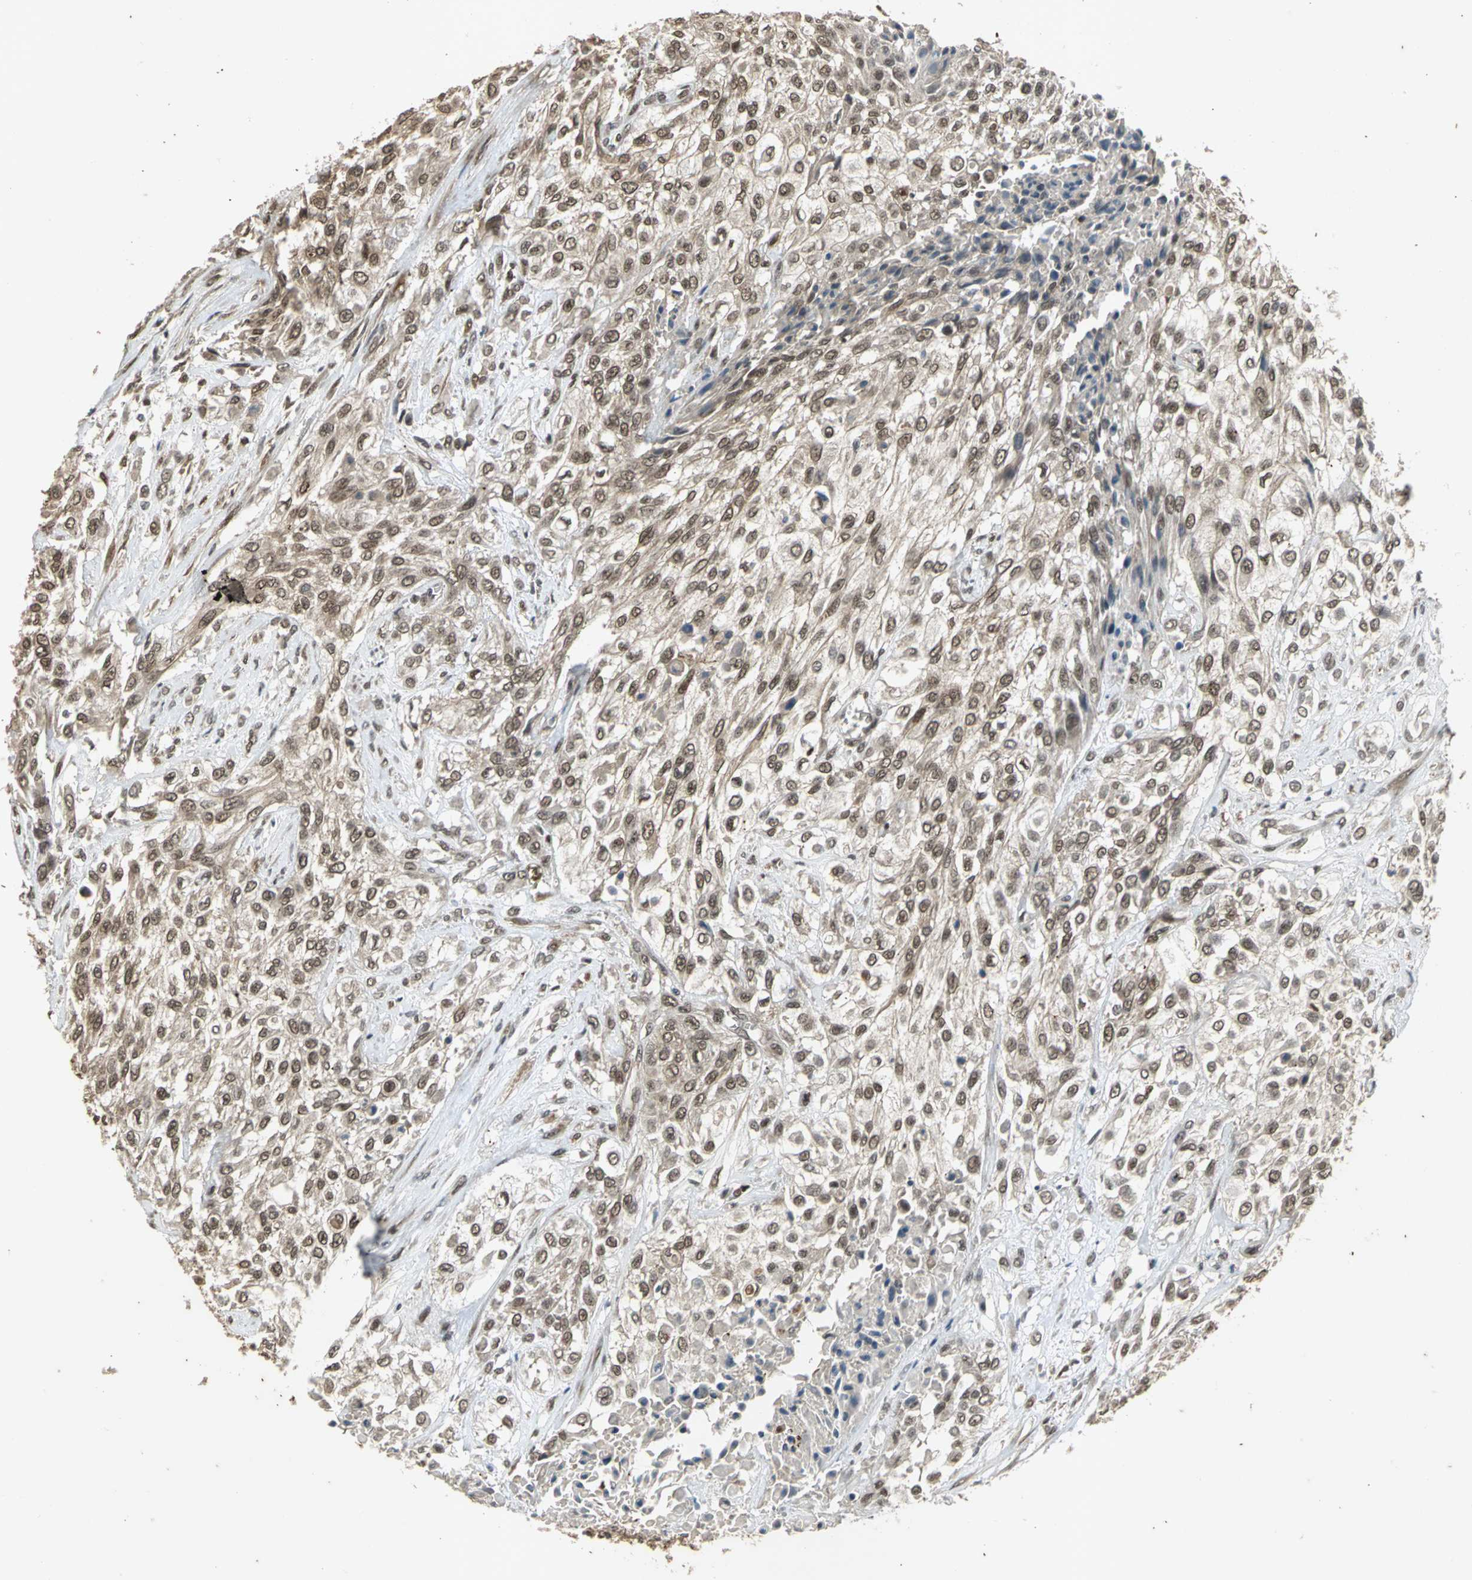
{"staining": {"intensity": "weak", "quantity": "25%-75%", "location": "cytoplasmic/membranous"}, "tissue": "urothelial cancer", "cell_type": "Tumor cells", "image_type": "cancer", "snomed": [{"axis": "morphology", "description": "Urothelial carcinoma, High grade"}, {"axis": "topography", "description": "Urinary bladder"}], "caption": "Immunohistochemistry image of human urothelial cancer stained for a protein (brown), which shows low levels of weak cytoplasmic/membranous positivity in about 25%-75% of tumor cells.", "gene": "NOTCH3", "patient": {"sex": "male", "age": 57}}